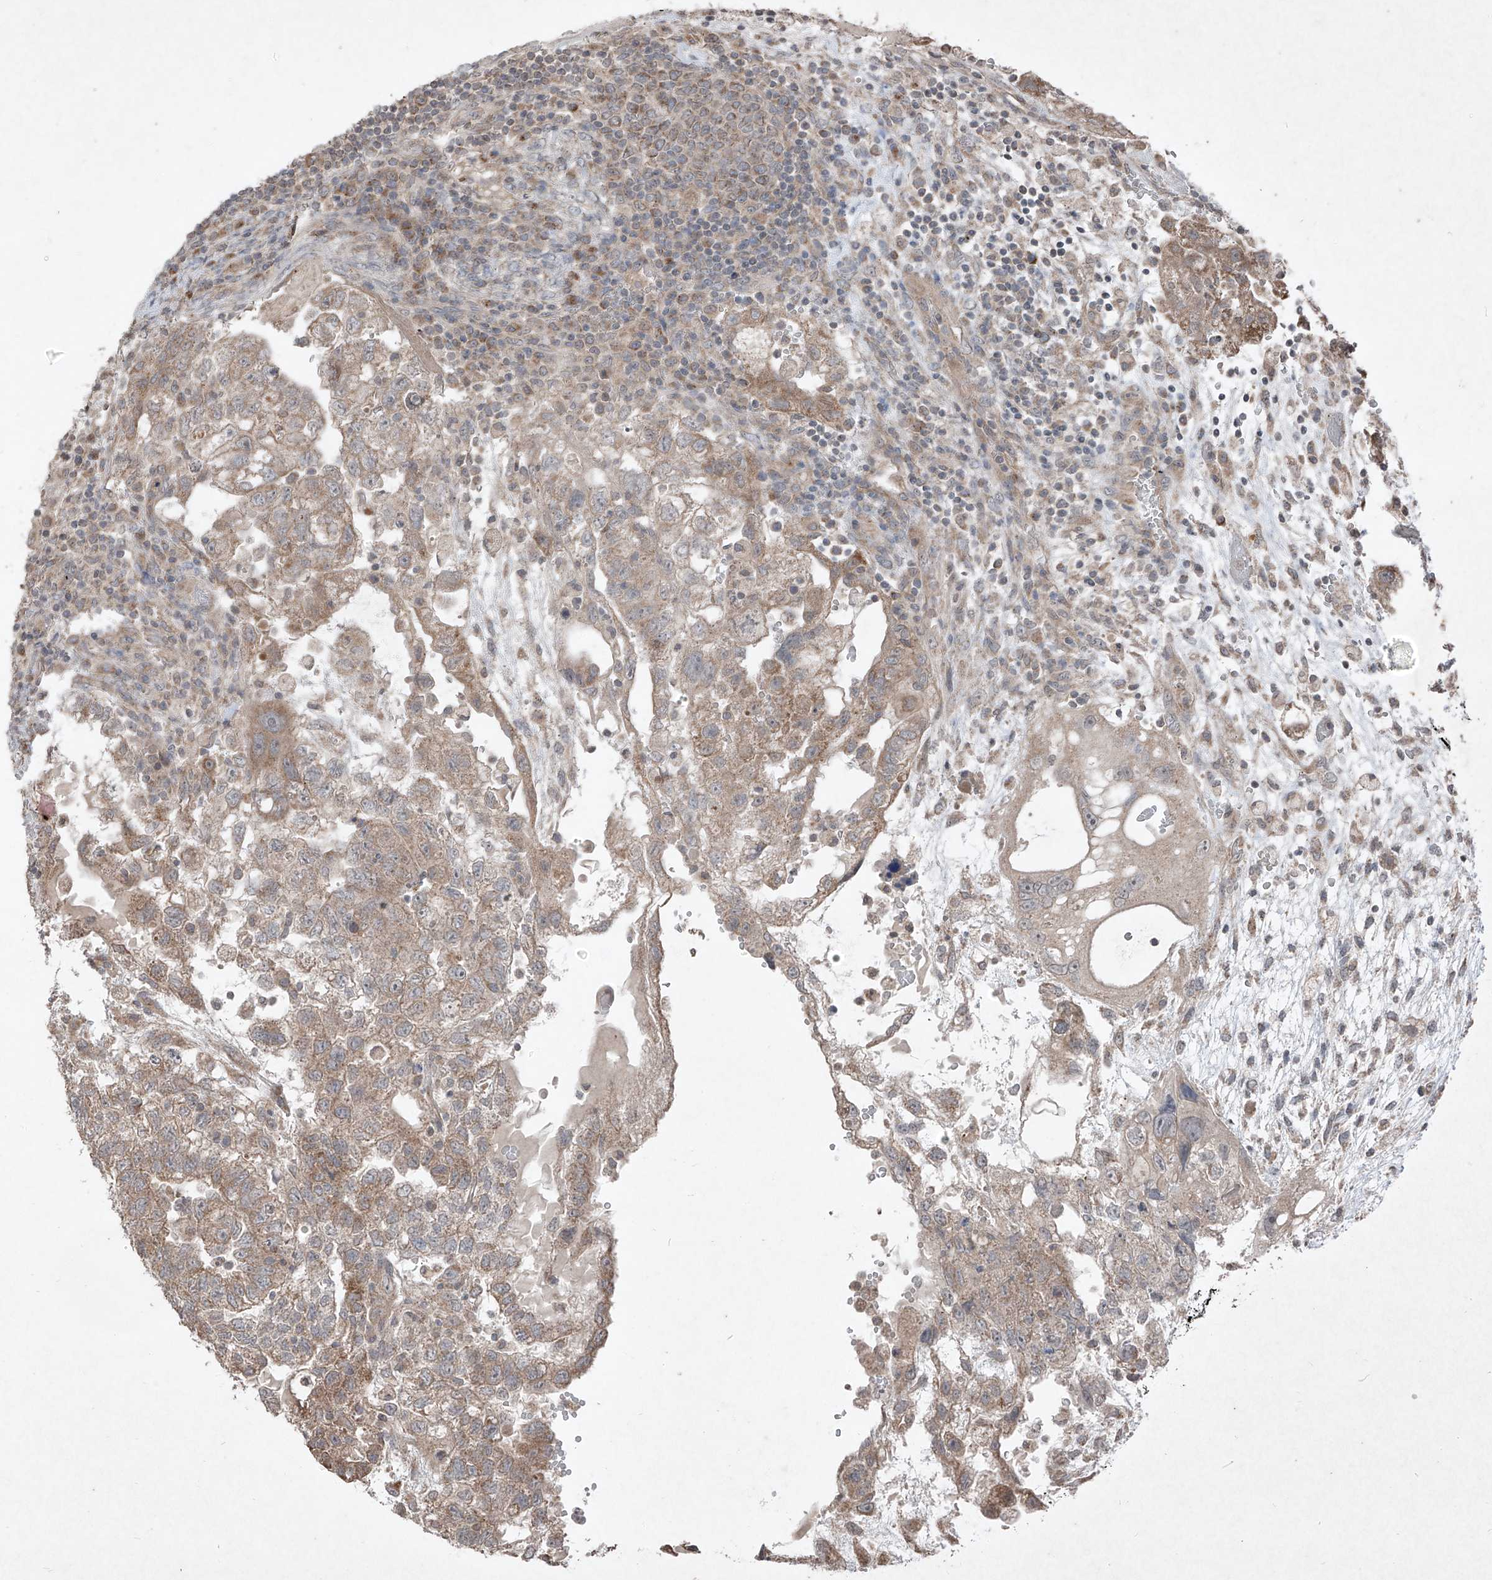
{"staining": {"intensity": "moderate", "quantity": ">75%", "location": "cytoplasmic/membranous"}, "tissue": "testis cancer", "cell_type": "Tumor cells", "image_type": "cancer", "snomed": [{"axis": "morphology", "description": "Carcinoma, Embryonal, NOS"}, {"axis": "topography", "description": "Testis"}], "caption": "Immunohistochemical staining of testis cancer demonstrates medium levels of moderate cytoplasmic/membranous staining in approximately >75% of tumor cells. (DAB IHC with brightfield microscopy, high magnification).", "gene": "ABCD3", "patient": {"sex": "male", "age": 36}}